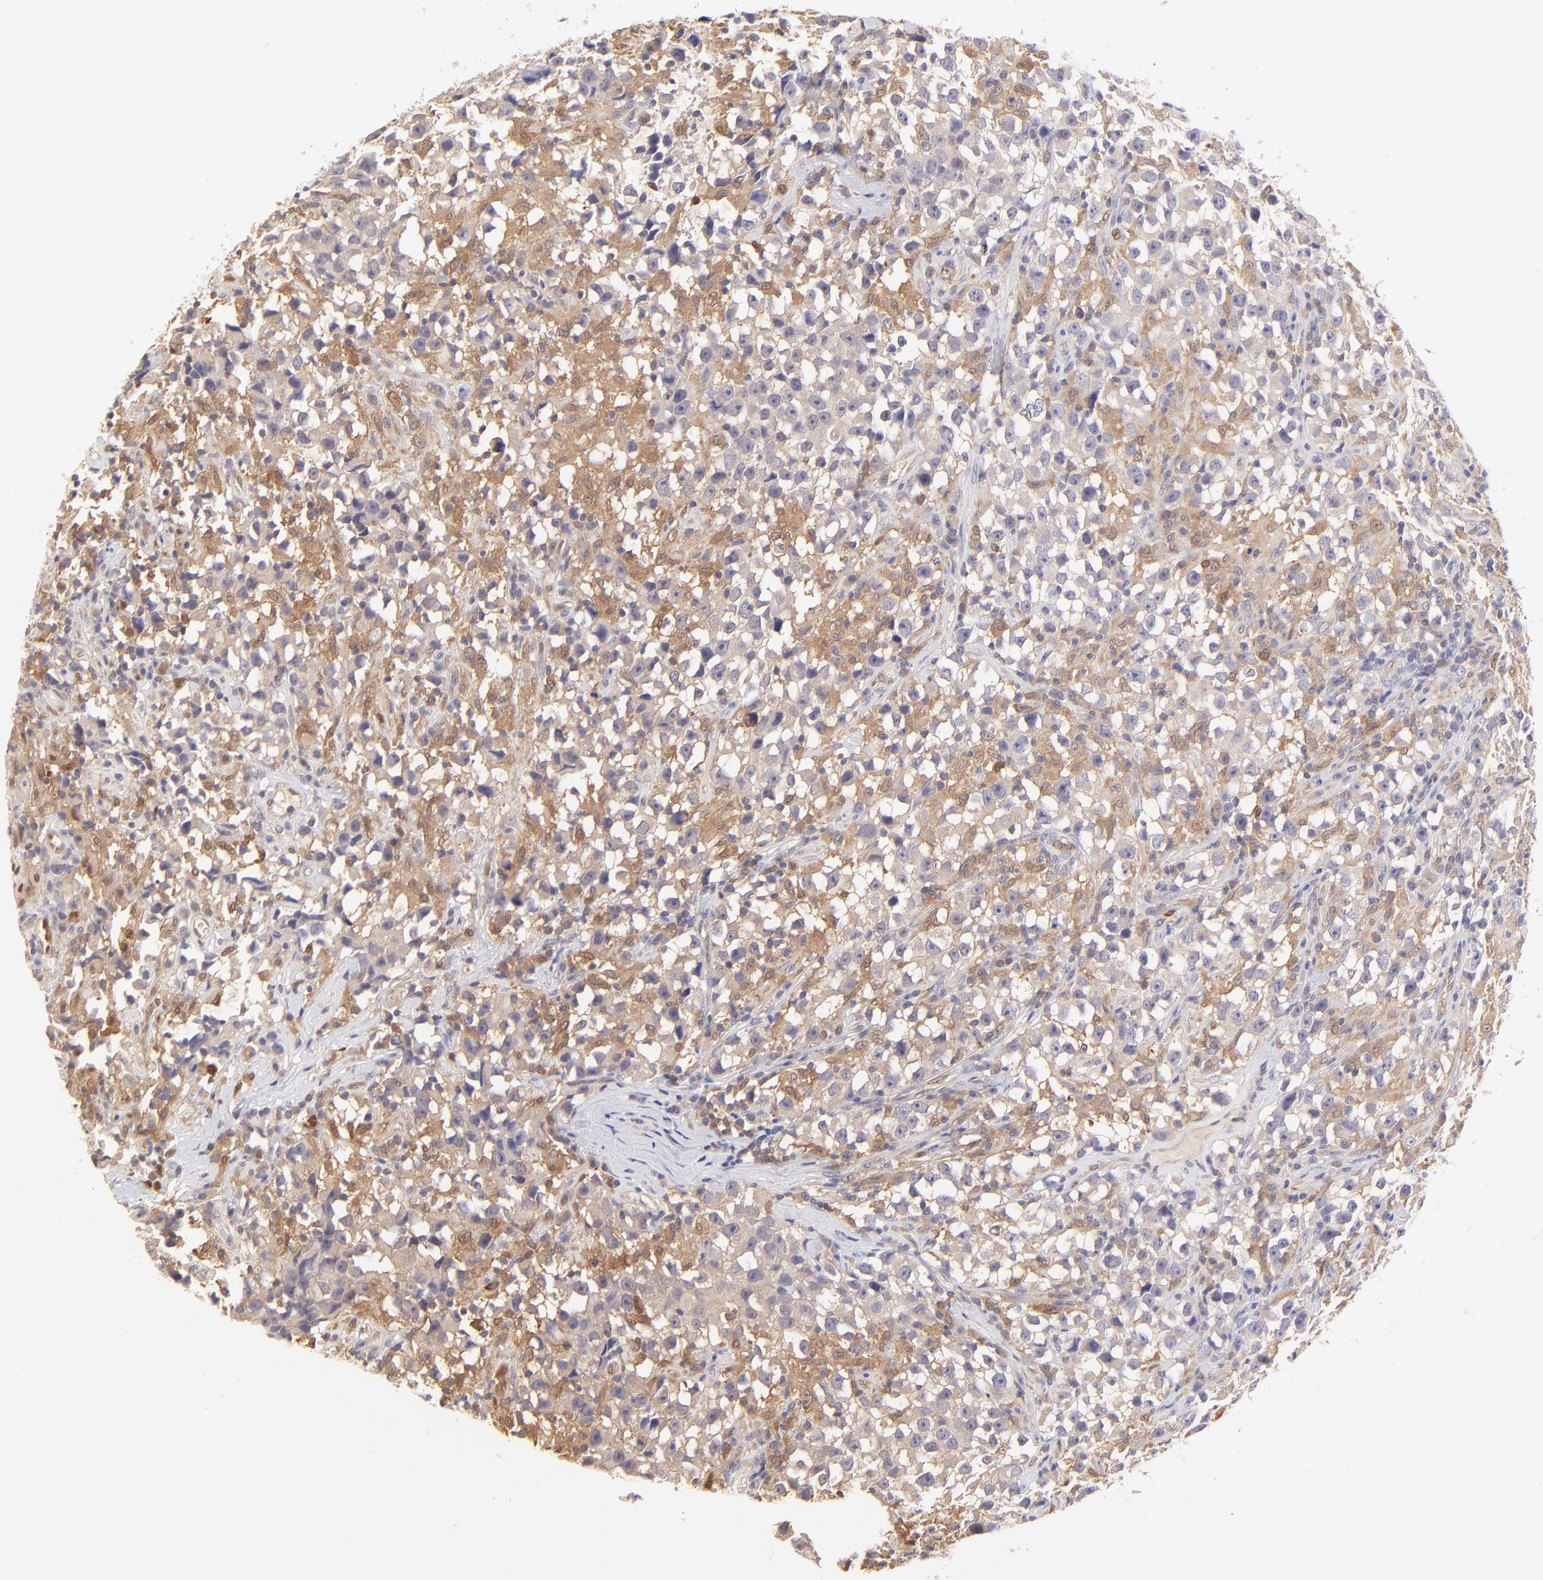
{"staining": {"intensity": "weak", "quantity": ">75%", "location": "cytoplasmic/membranous"}, "tissue": "testis cancer", "cell_type": "Tumor cells", "image_type": "cancer", "snomed": [{"axis": "morphology", "description": "Seminoma, NOS"}, {"axis": "topography", "description": "Testis"}], "caption": "Immunohistochemical staining of testis seminoma displays low levels of weak cytoplasmic/membranous staining in approximately >75% of tumor cells.", "gene": "HYAL1", "patient": {"sex": "male", "age": 33}}